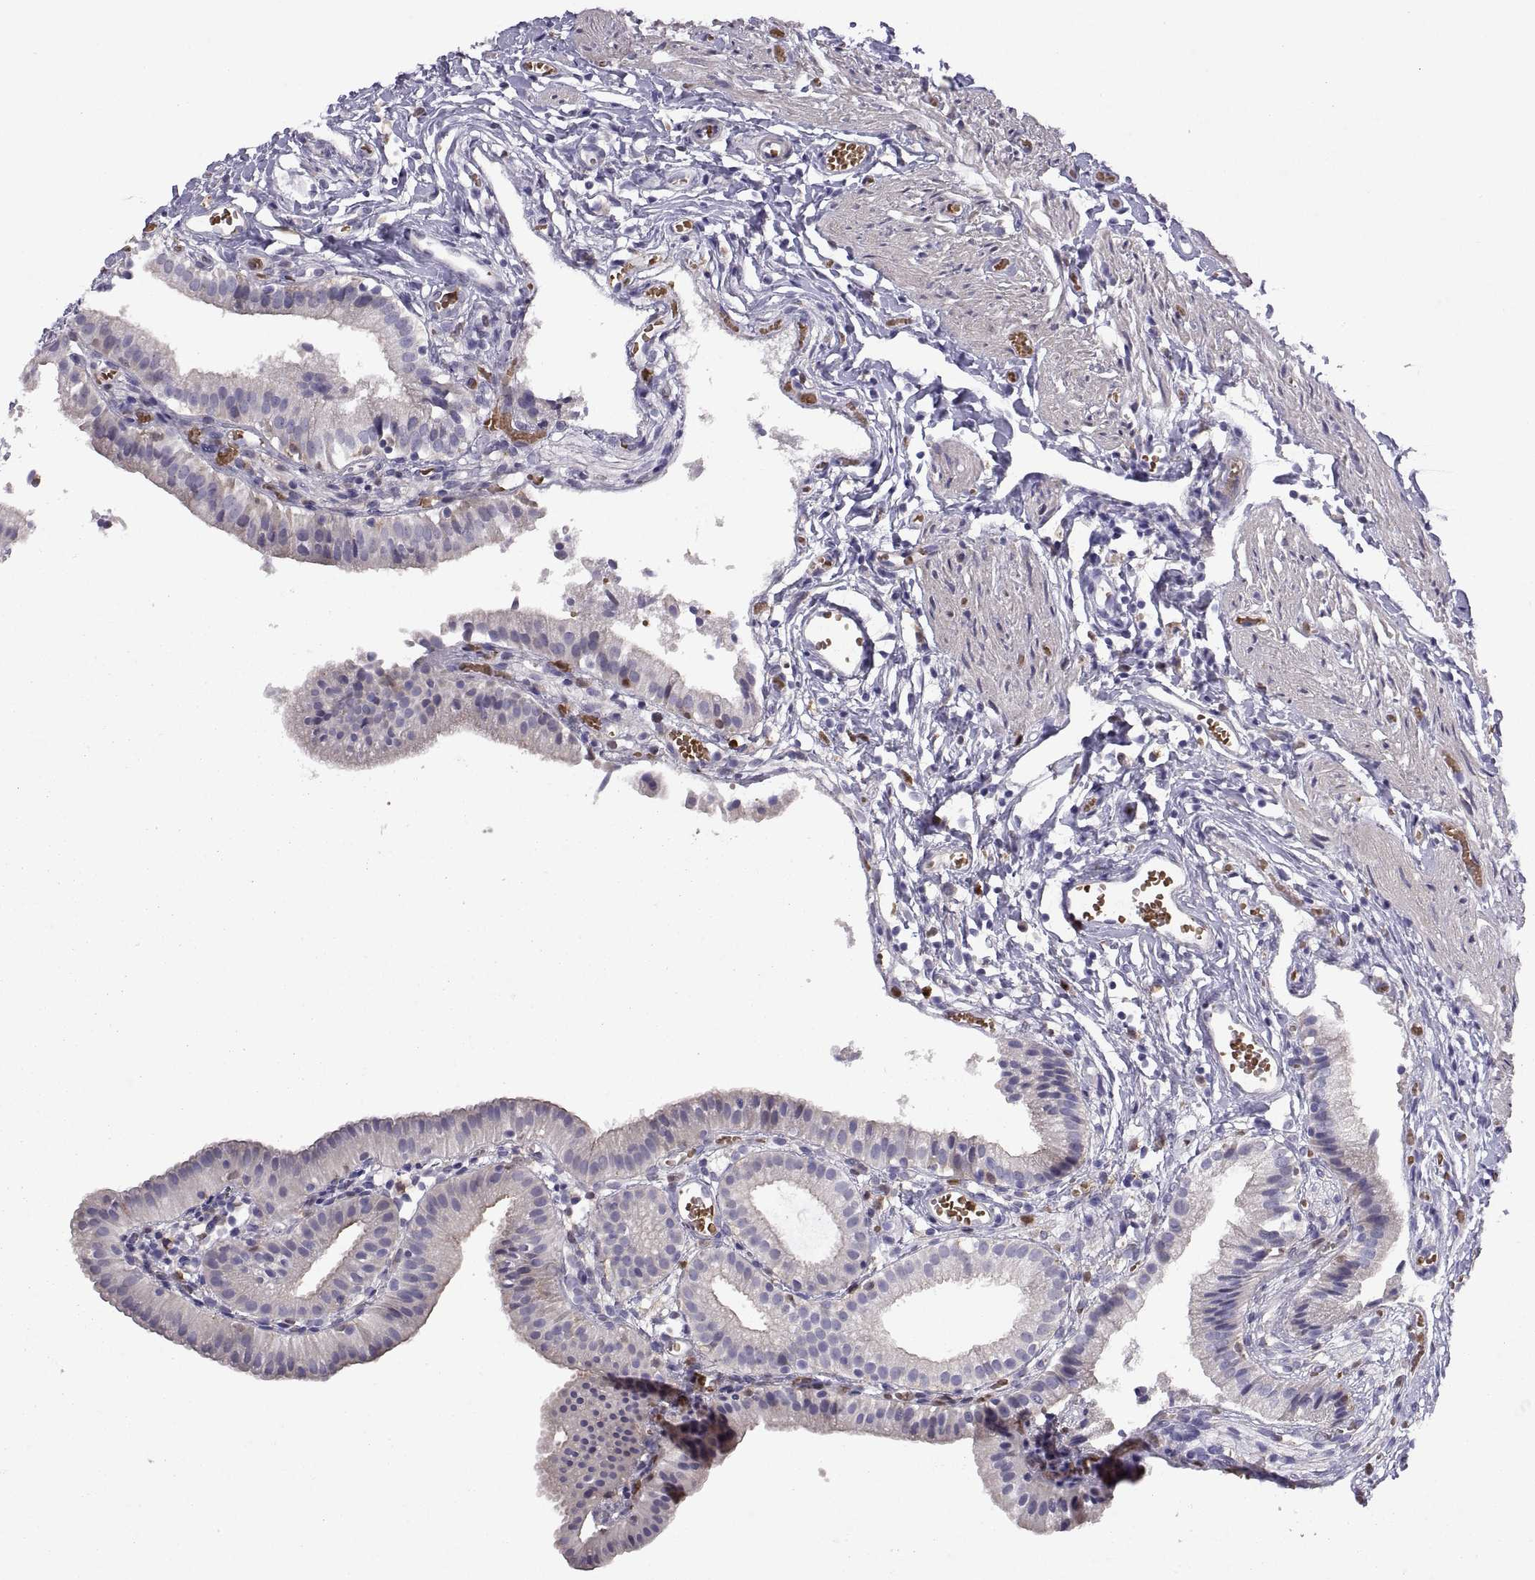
{"staining": {"intensity": "negative", "quantity": "none", "location": "none"}, "tissue": "gallbladder", "cell_type": "Glandular cells", "image_type": "normal", "snomed": [{"axis": "morphology", "description": "Normal tissue, NOS"}, {"axis": "topography", "description": "Gallbladder"}], "caption": "This is an immunohistochemistry (IHC) histopathology image of benign gallbladder. There is no staining in glandular cells.", "gene": "DOK3", "patient": {"sex": "female", "age": 47}}